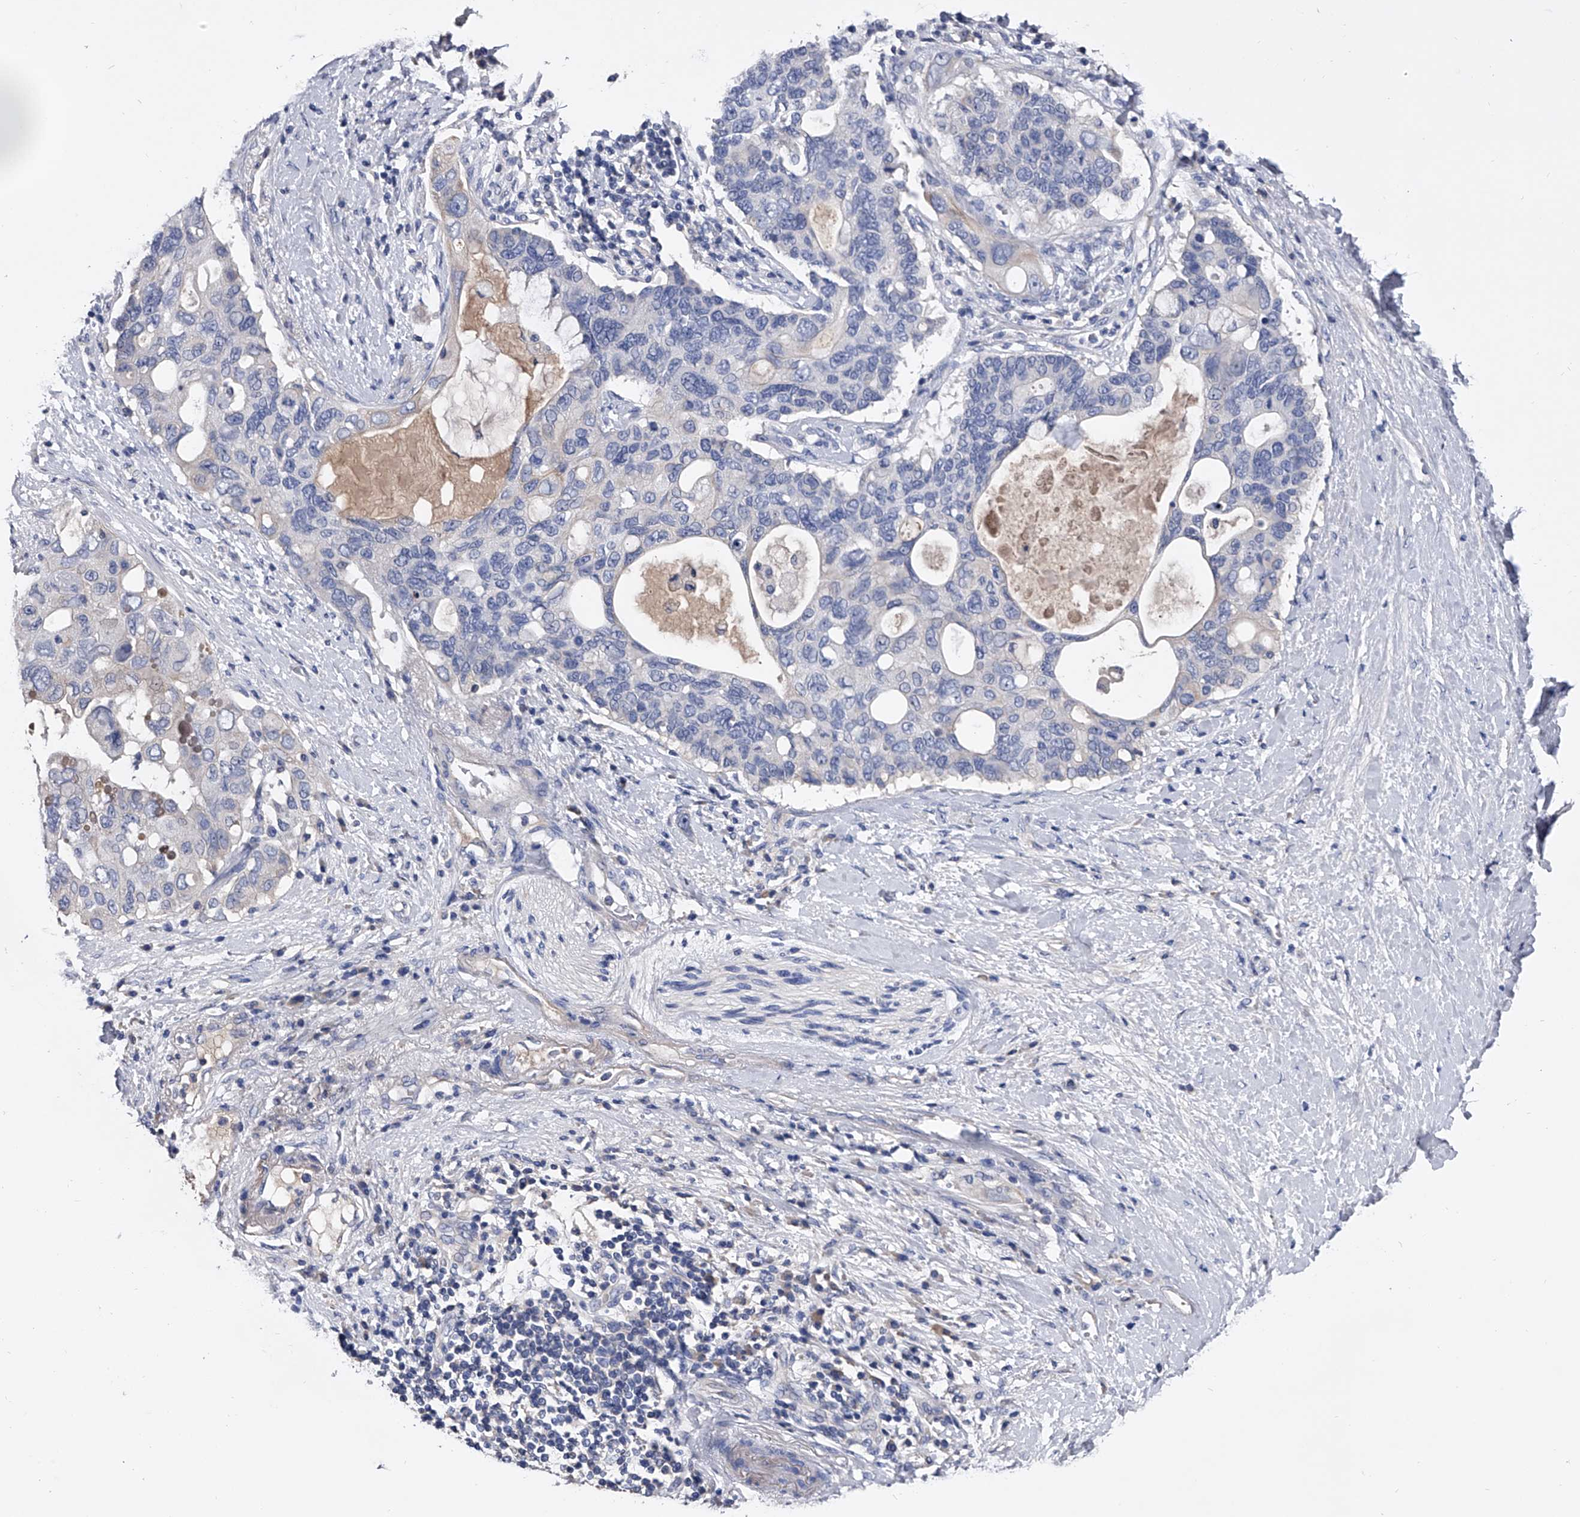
{"staining": {"intensity": "negative", "quantity": "none", "location": "none"}, "tissue": "pancreatic cancer", "cell_type": "Tumor cells", "image_type": "cancer", "snomed": [{"axis": "morphology", "description": "Adenocarcinoma, NOS"}, {"axis": "topography", "description": "Pancreas"}], "caption": "An immunohistochemistry (IHC) photomicrograph of adenocarcinoma (pancreatic) is shown. There is no staining in tumor cells of adenocarcinoma (pancreatic). The staining was performed using DAB to visualize the protein expression in brown, while the nuclei were stained in blue with hematoxylin (Magnification: 20x).", "gene": "EFCAB7", "patient": {"sex": "female", "age": 56}}